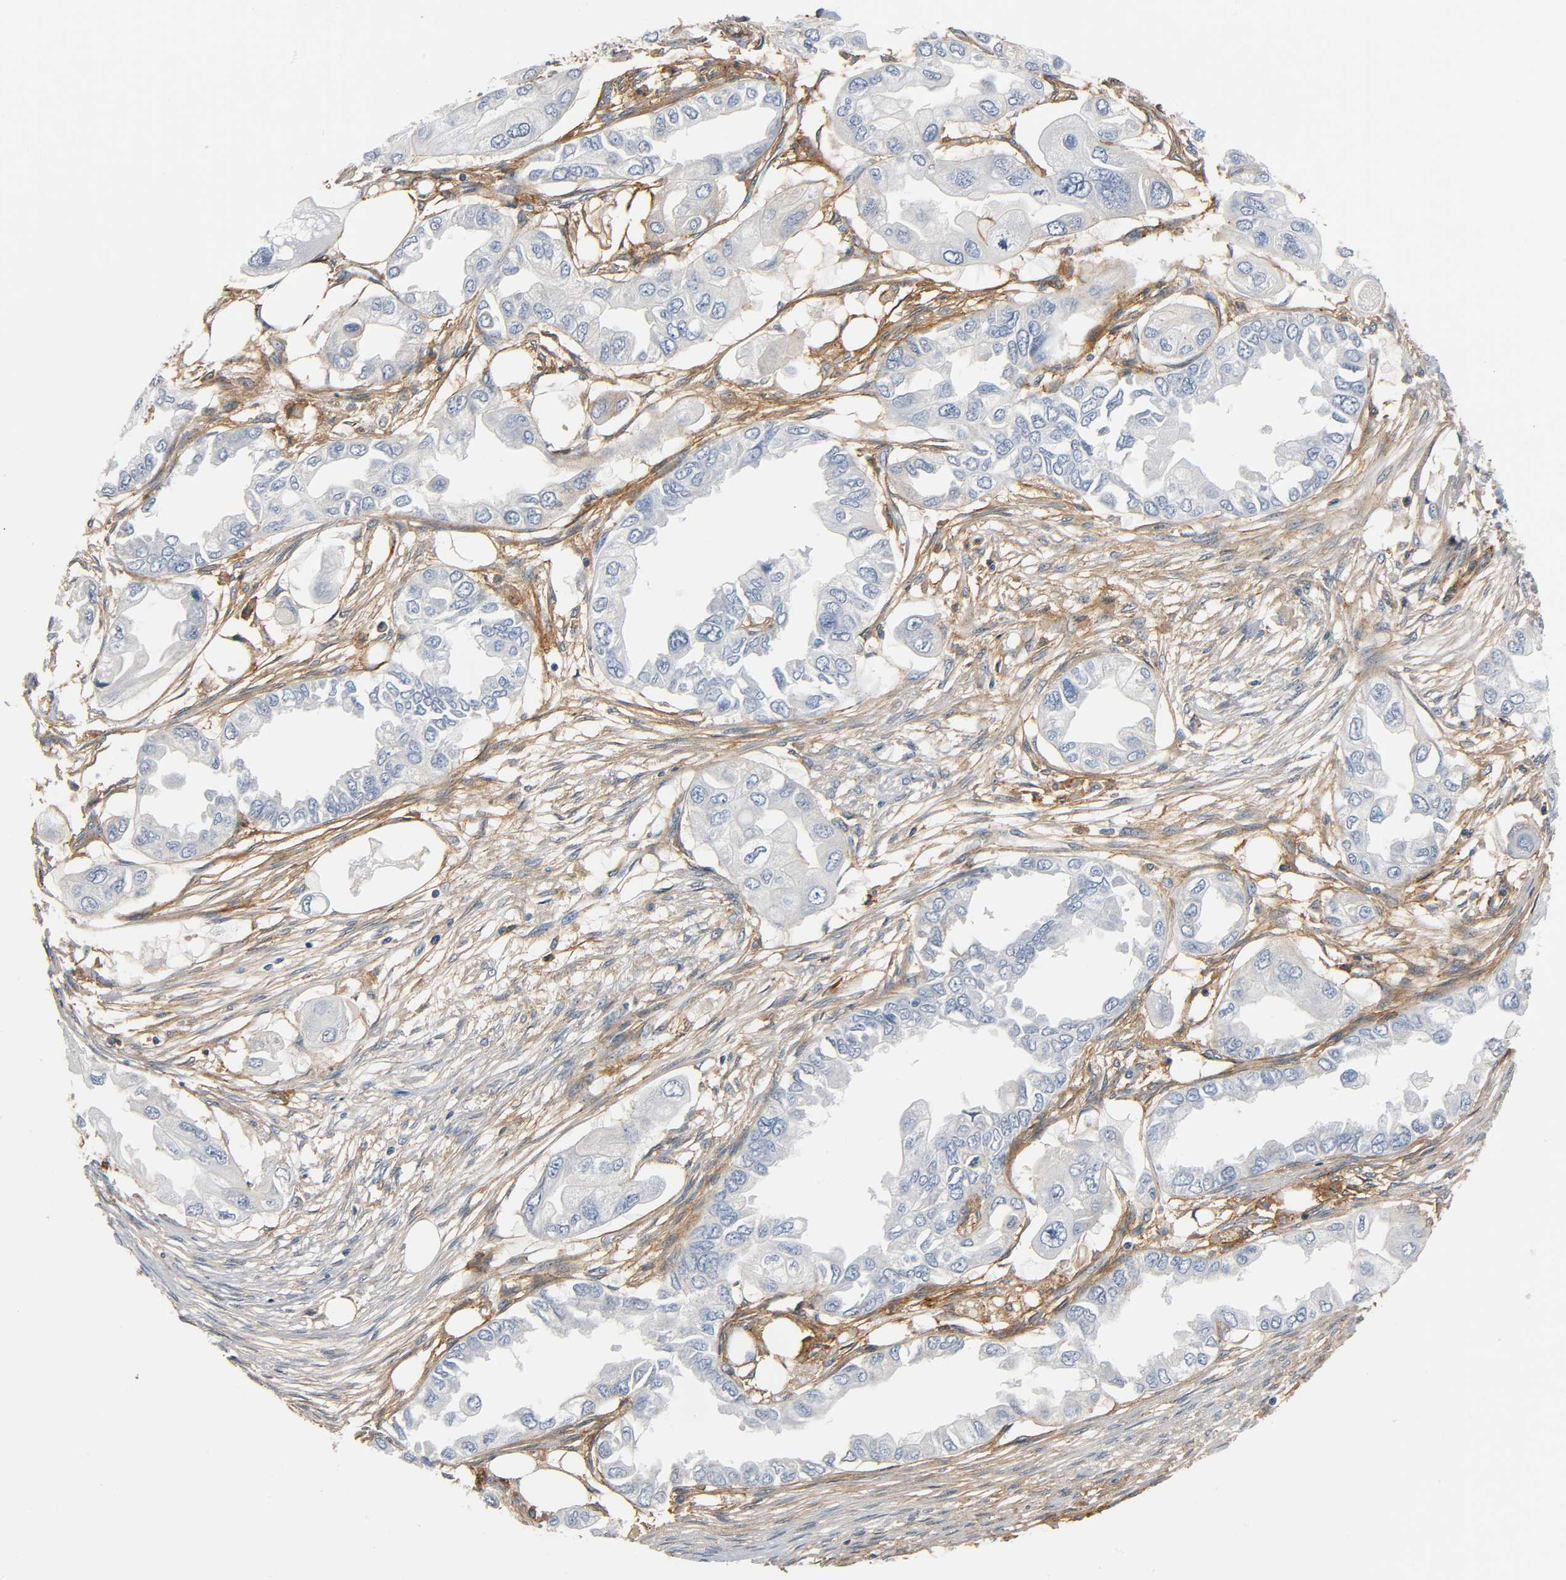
{"staining": {"intensity": "negative", "quantity": "none", "location": "none"}, "tissue": "endometrial cancer", "cell_type": "Tumor cells", "image_type": "cancer", "snomed": [{"axis": "morphology", "description": "Adenocarcinoma, NOS"}, {"axis": "topography", "description": "Endometrium"}], "caption": "DAB (3,3'-diaminobenzidine) immunohistochemical staining of human endometrial adenocarcinoma shows no significant expression in tumor cells.", "gene": "ANPEP", "patient": {"sex": "female", "age": 67}}